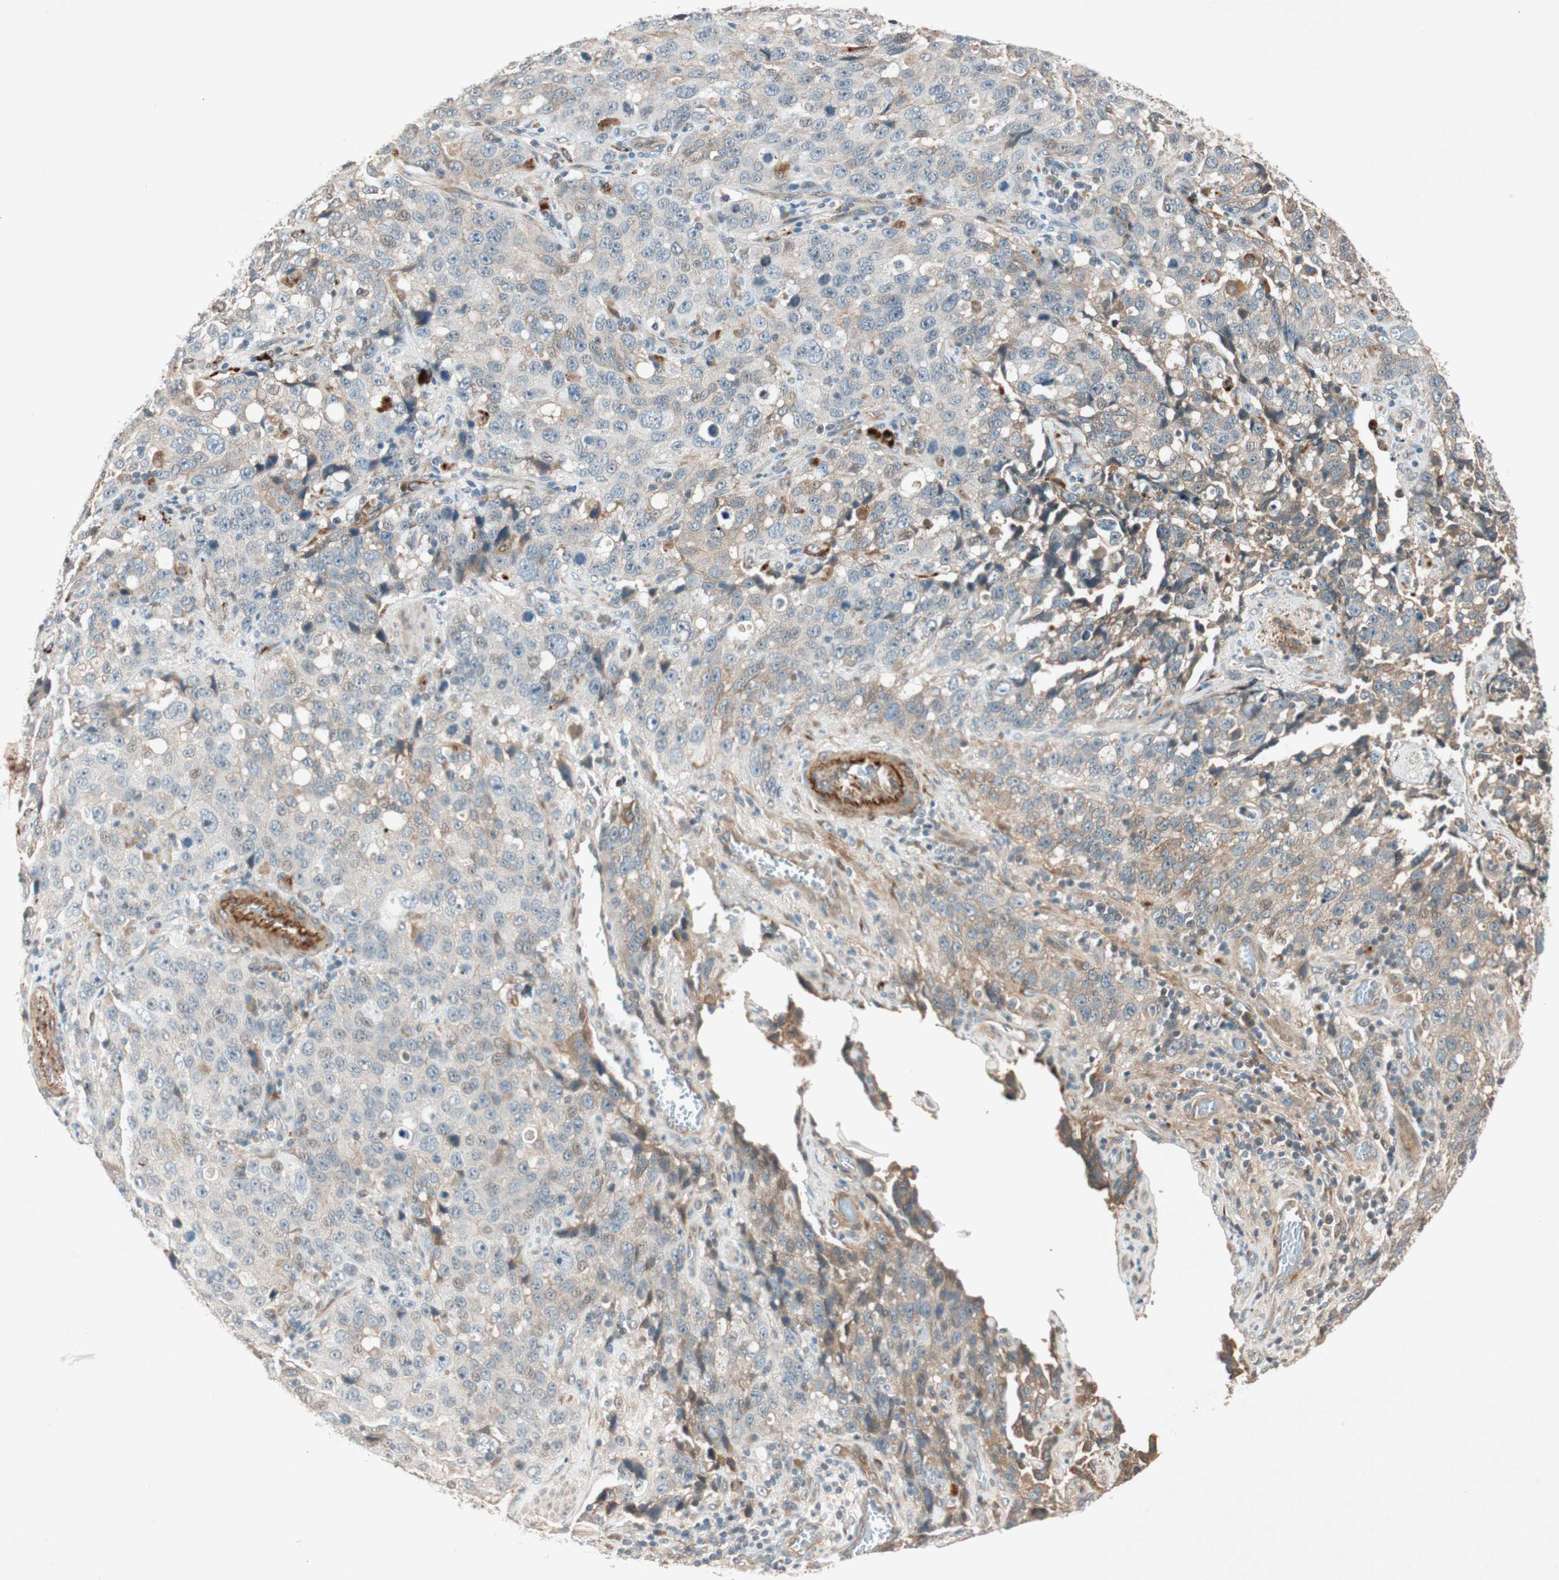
{"staining": {"intensity": "weak", "quantity": "<25%", "location": "cytoplasmic/membranous"}, "tissue": "stomach cancer", "cell_type": "Tumor cells", "image_type": "cancer", "snomed": [{"axis": "morphology", "description": "Normal tissue, NOS"}, {"axis": "morphology", "description": "Adenocarcinoma, NOS"}, {"axis": "topography", "description": "Stomach"}], "caption": "DAB immunohistochemical staining of human stomach cancer demonstrates no significant positivity in tumor cells.", "gene": "EPHA6", "patient": {"sex": "male", "age": 48}}